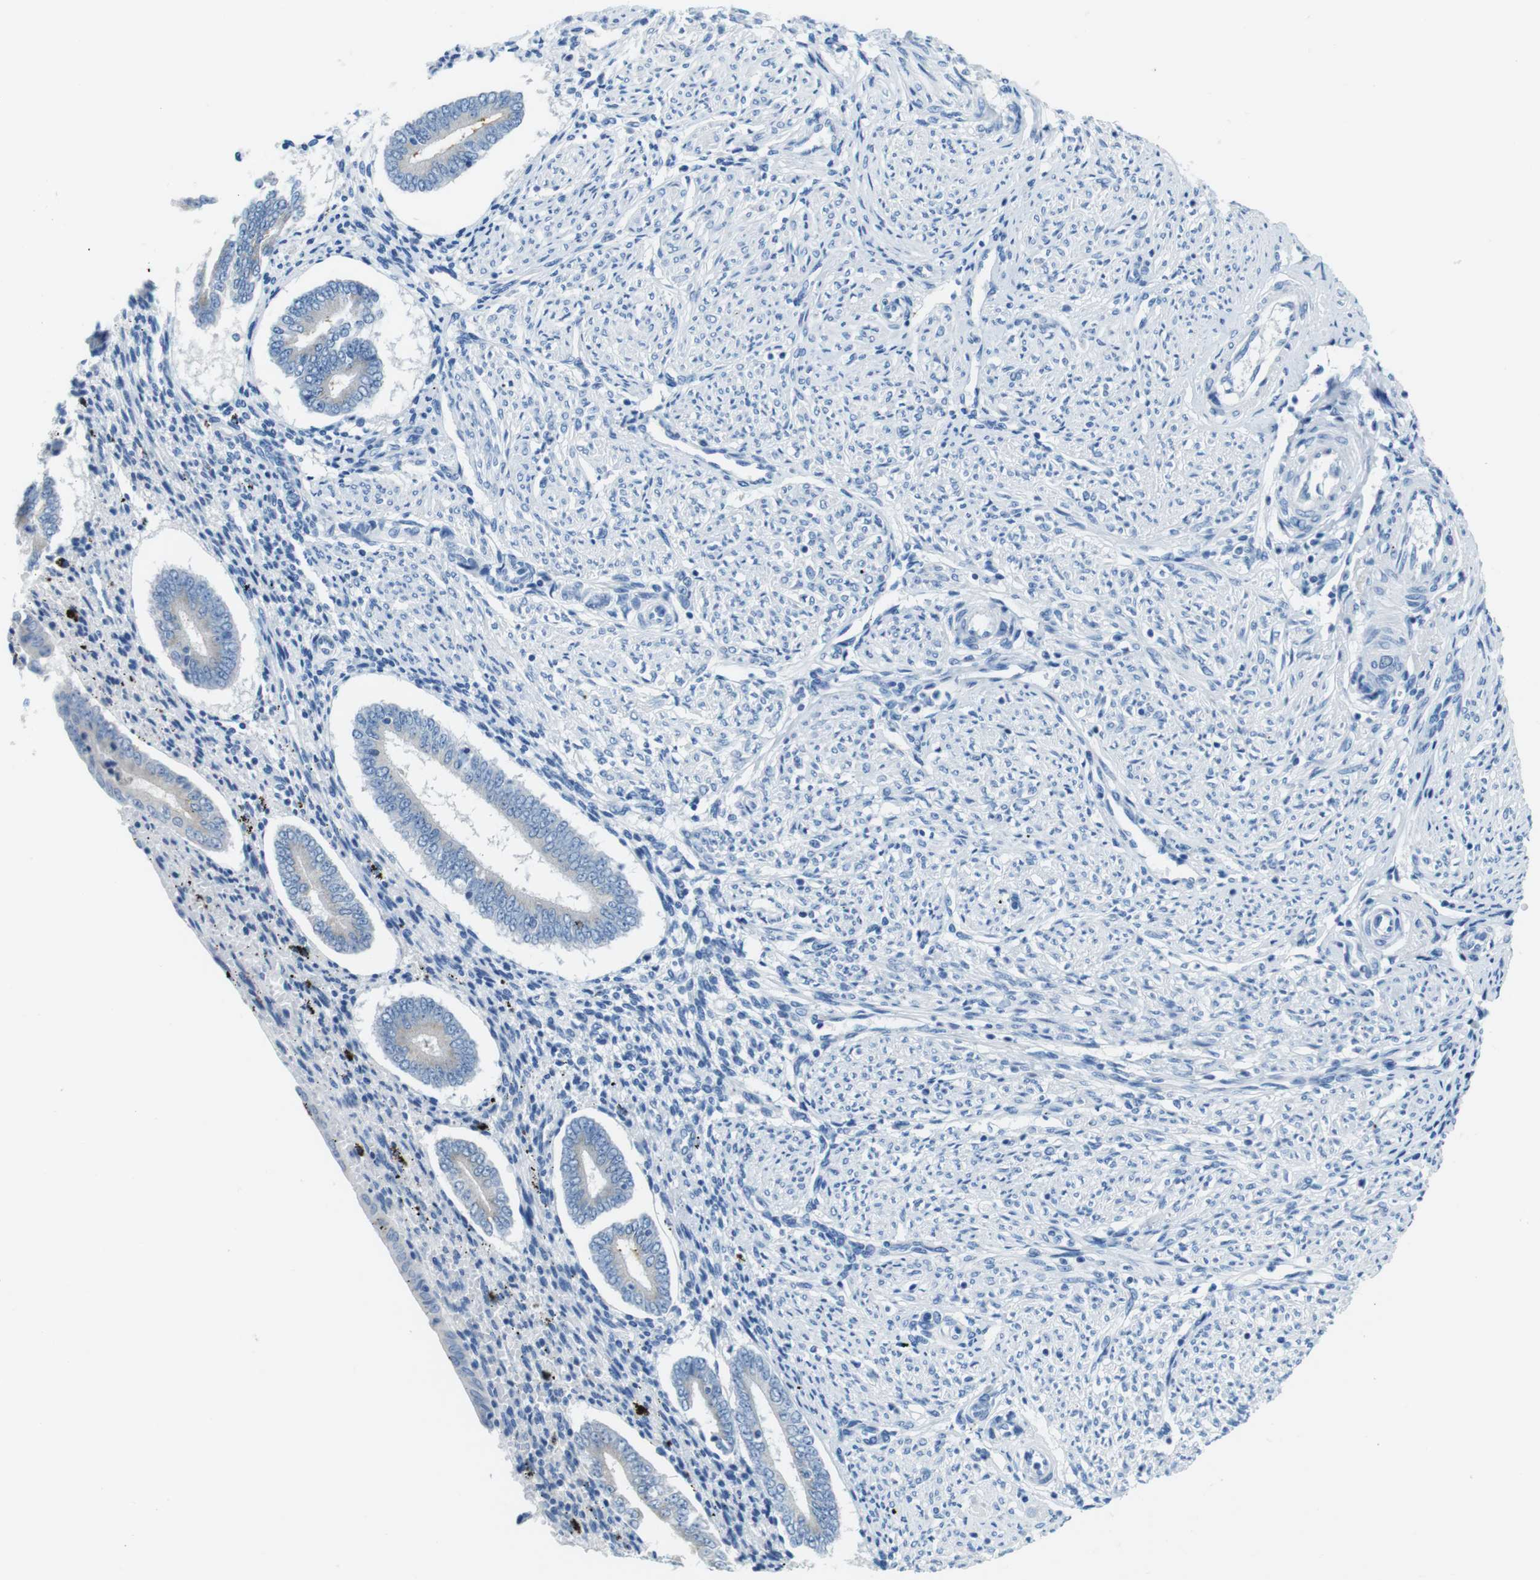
{"staining": {"intensity": "negative", "quantity": "none", "location": "none"}, "tissue": "endometrium", "cell_type": "Cells in endometrial stroma", "image_type": "normal", "snomed": [{"axis": "morphology", "description": "Normal tissue, NOS"}, {"axis": "topography", "description": "Endometrium"}], "caption": "This image is of benign endometrium stained with immunohistochemistry to label a protein in brown with the nuclei are counter-stained blue. There is no positivity in cells in endometrial stroma.", "gene": "SLC35A3", "patient": {"sex": "female", "age": 42}}